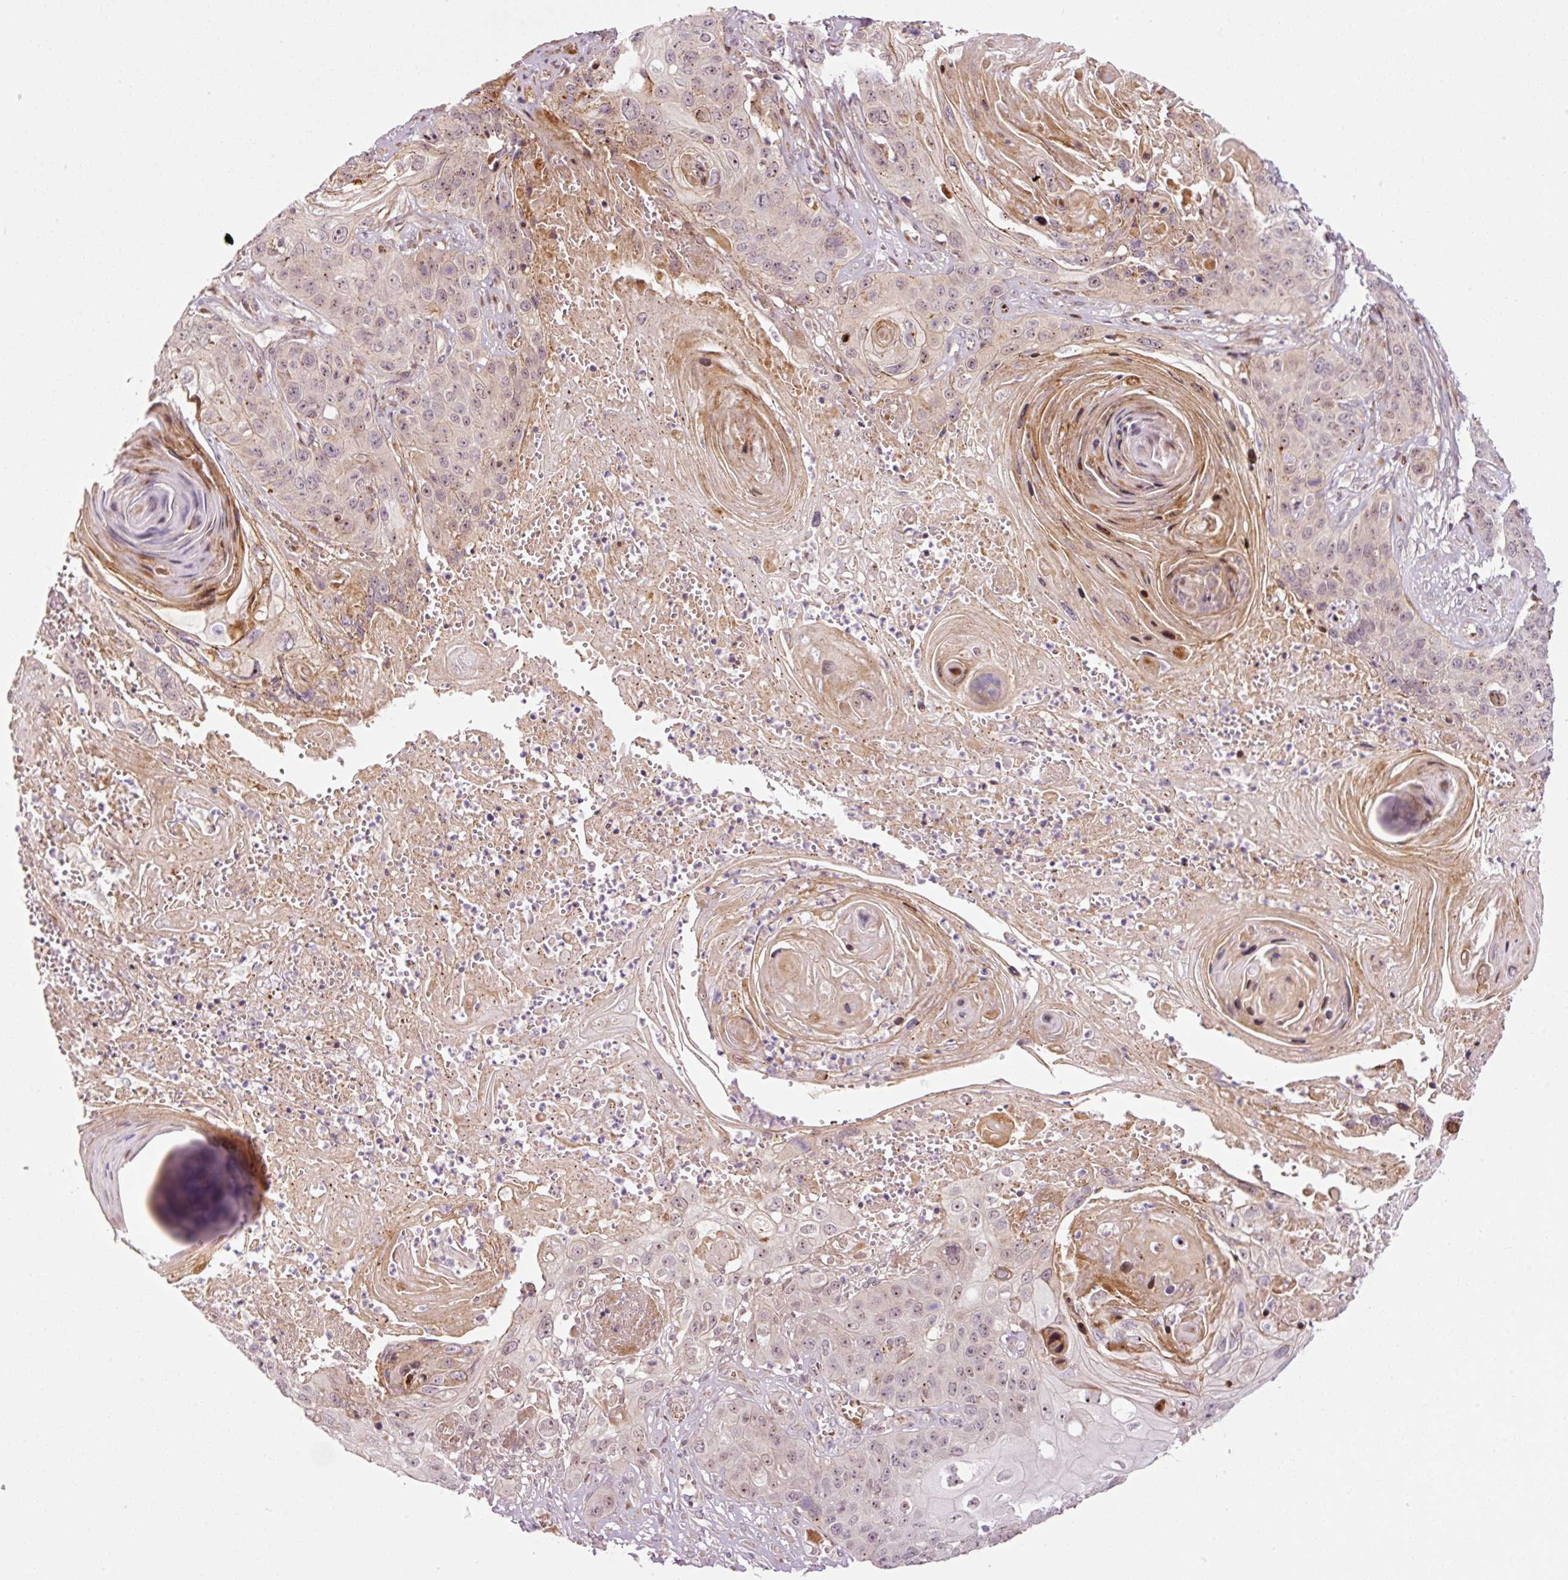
{"staining": {"intensity": "weak", "quantity": "<25%", "location": "nuclear"}, "tissue": "skin cancer", "cell_type": "Tumor cells", "image_type": "cancer", "snomed": [{"axis": "morphology", "description": "Squamous cell carcinoma, NOS"}, {"axis": "topography", "description": "Skin"}], "caption": "Squamous cell carcinoma (skin) was stained to show a protein in brown. There is no significant expression in tumor cells. Nuclei are stained in blue.", "gene": "ANKRD20A1", "patient": {"sex": "male", "age": 55}}